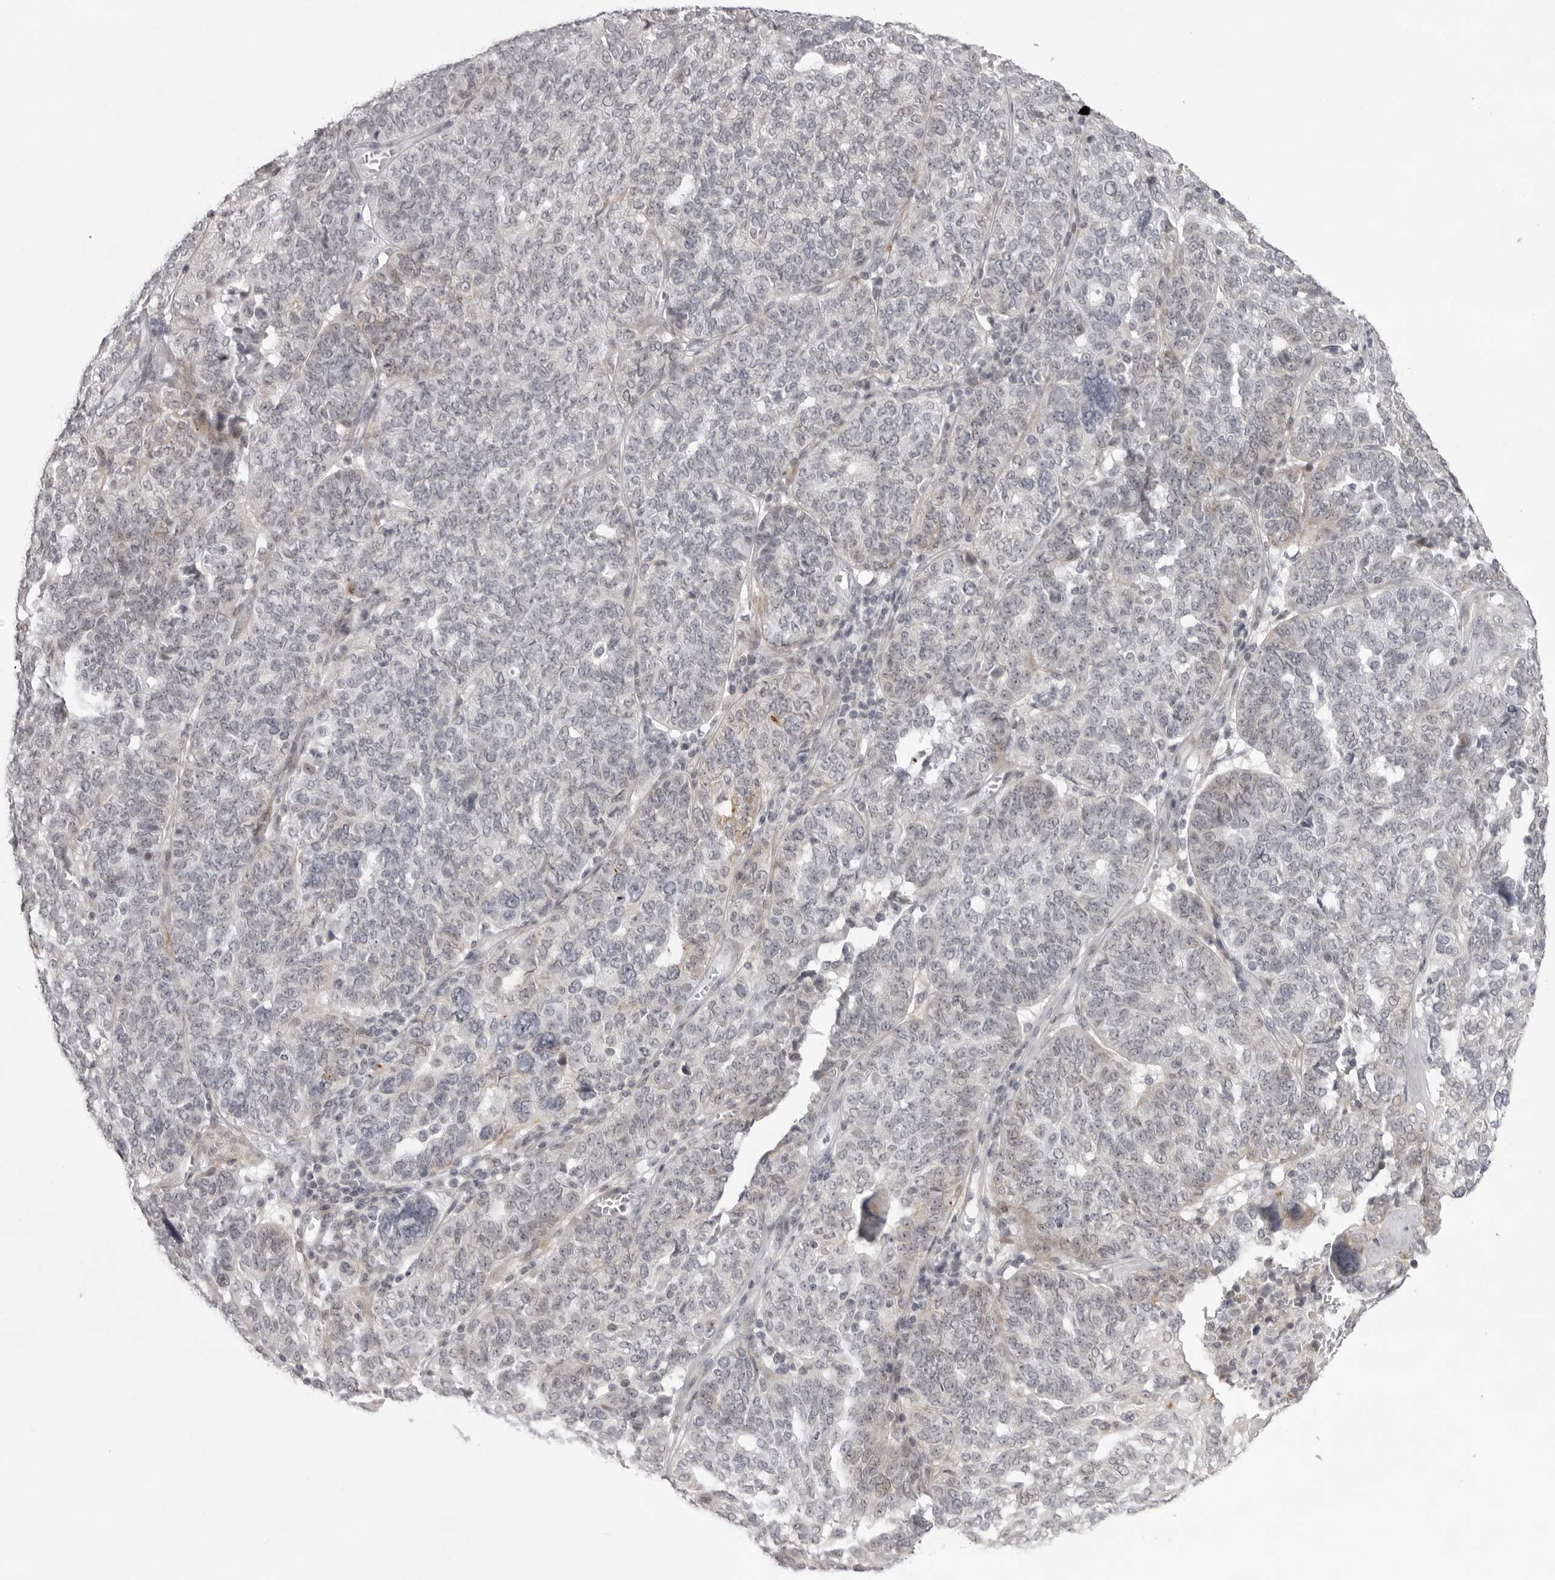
{"staining": {"intensity": "moderate", "quantity": "<25%", "location": "cytoplasmic/membranous"}, "tissue": "ovarian cancer", "cell_type": "Tumor cells", "image_type": "cancer", "snomed": [{"axis": "morphology", "description": "Cystadenocarcinoma, serous, NOS"}, {"axis": "topography", "description": "Ovary"}], "caption": "A low amount of moderate cytoplasmic/membranous positivity is present in about <25% of tumor cells in serous cystadenocarcinoma (ovarian) tissue.", "gene": "NUDT18", "patient": {"sex": "female", "age": 59}}